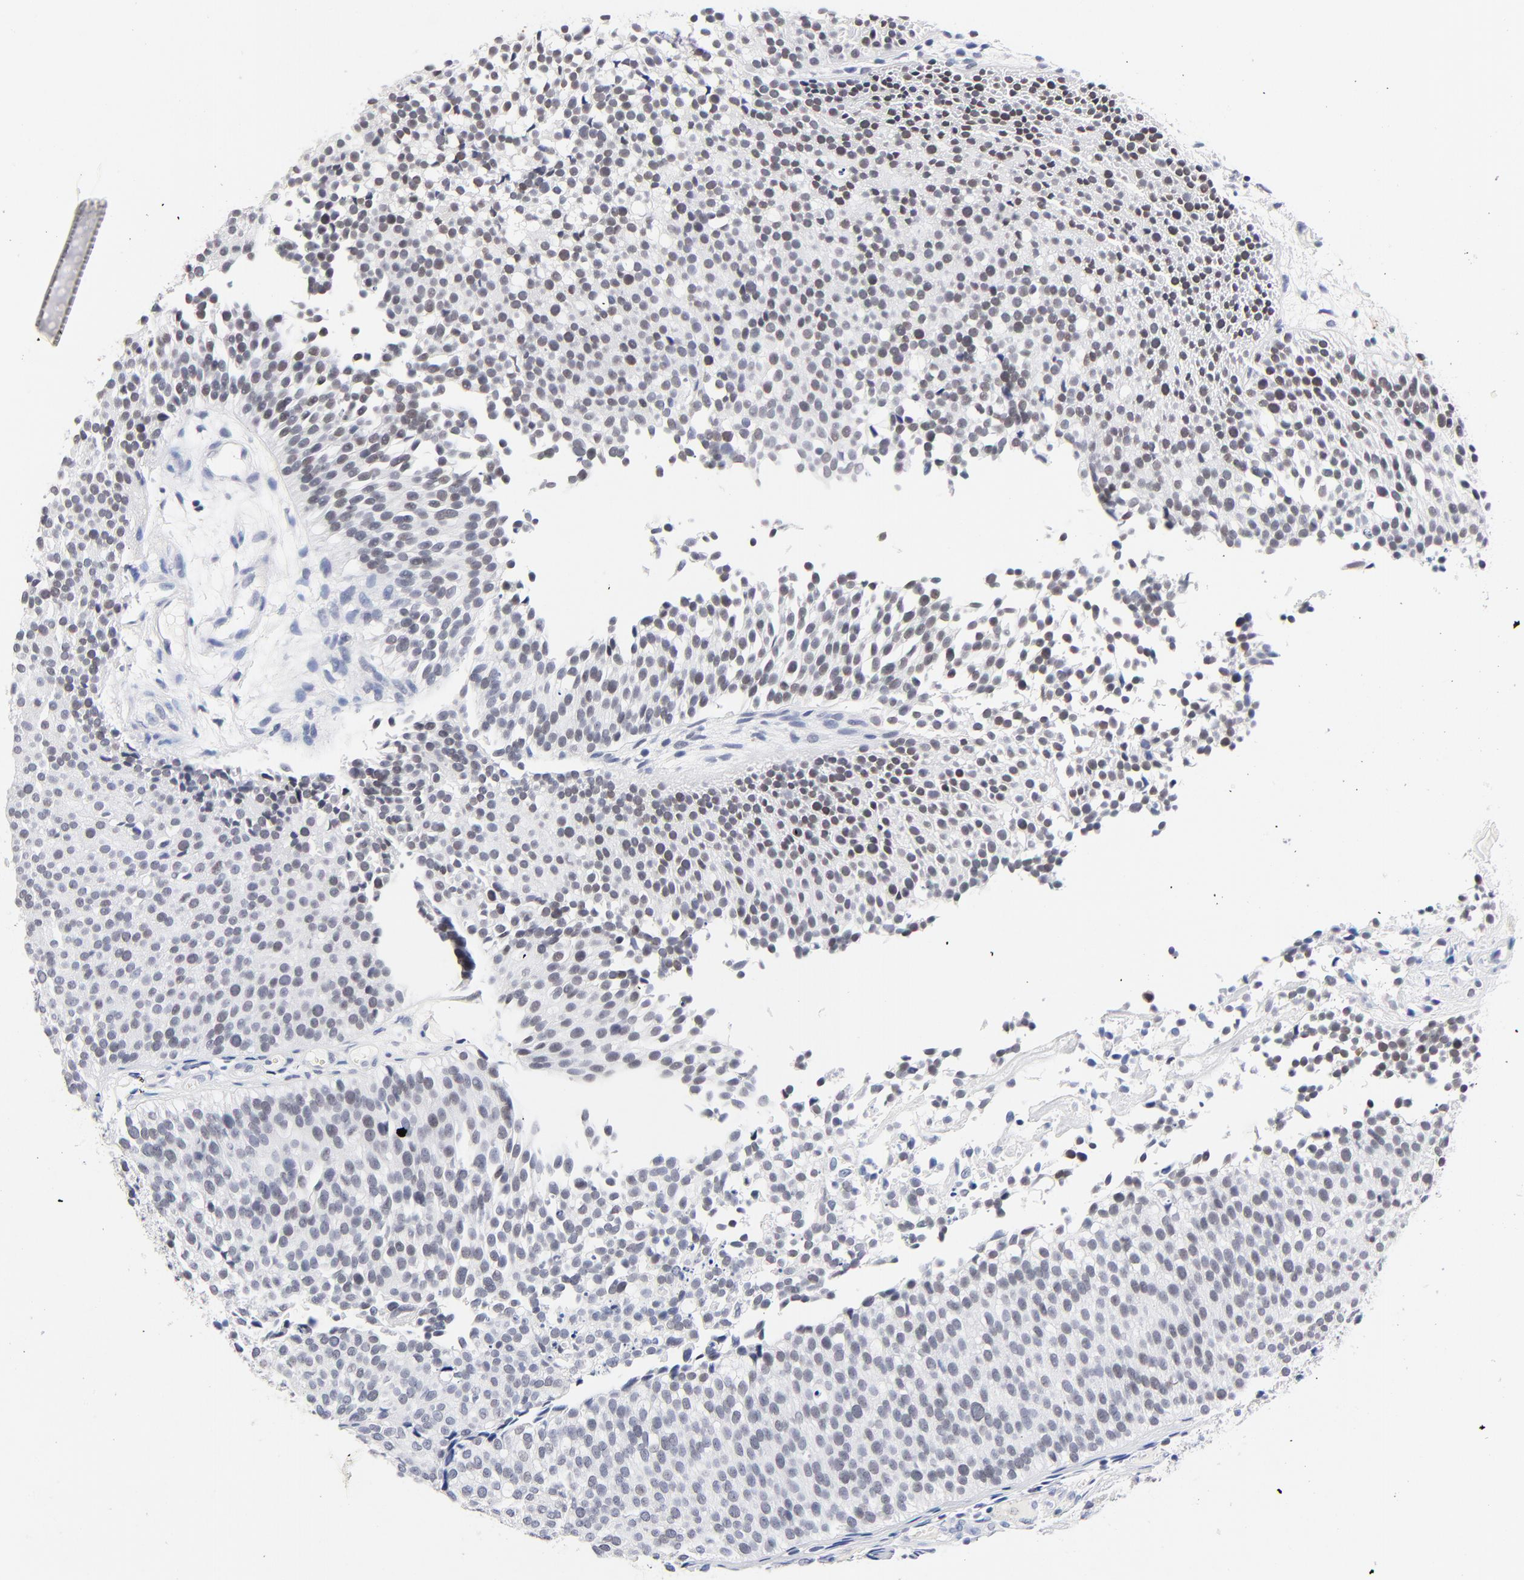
{"staining": {"intensity": "weak", "quantity": "25%-75%", "location": "nuclear"}, "tissue": "urothelial cancer", "cell_type": "Tumor cells", "image_type": "cancer", "snomed": [{"axis": "morphology", "description": "Urothelial carcinoma, Low grade"}, {"axis": "topography", "description": "Urinary bladder"}], "caption": "The histopathology image displays a brown stain indicating the presence of a protein in the nuclear of tumor cells in urothelial carcinoma (low-grade).", "gene": "ORC2", "patient": {"sex": "male", "age": 85}}